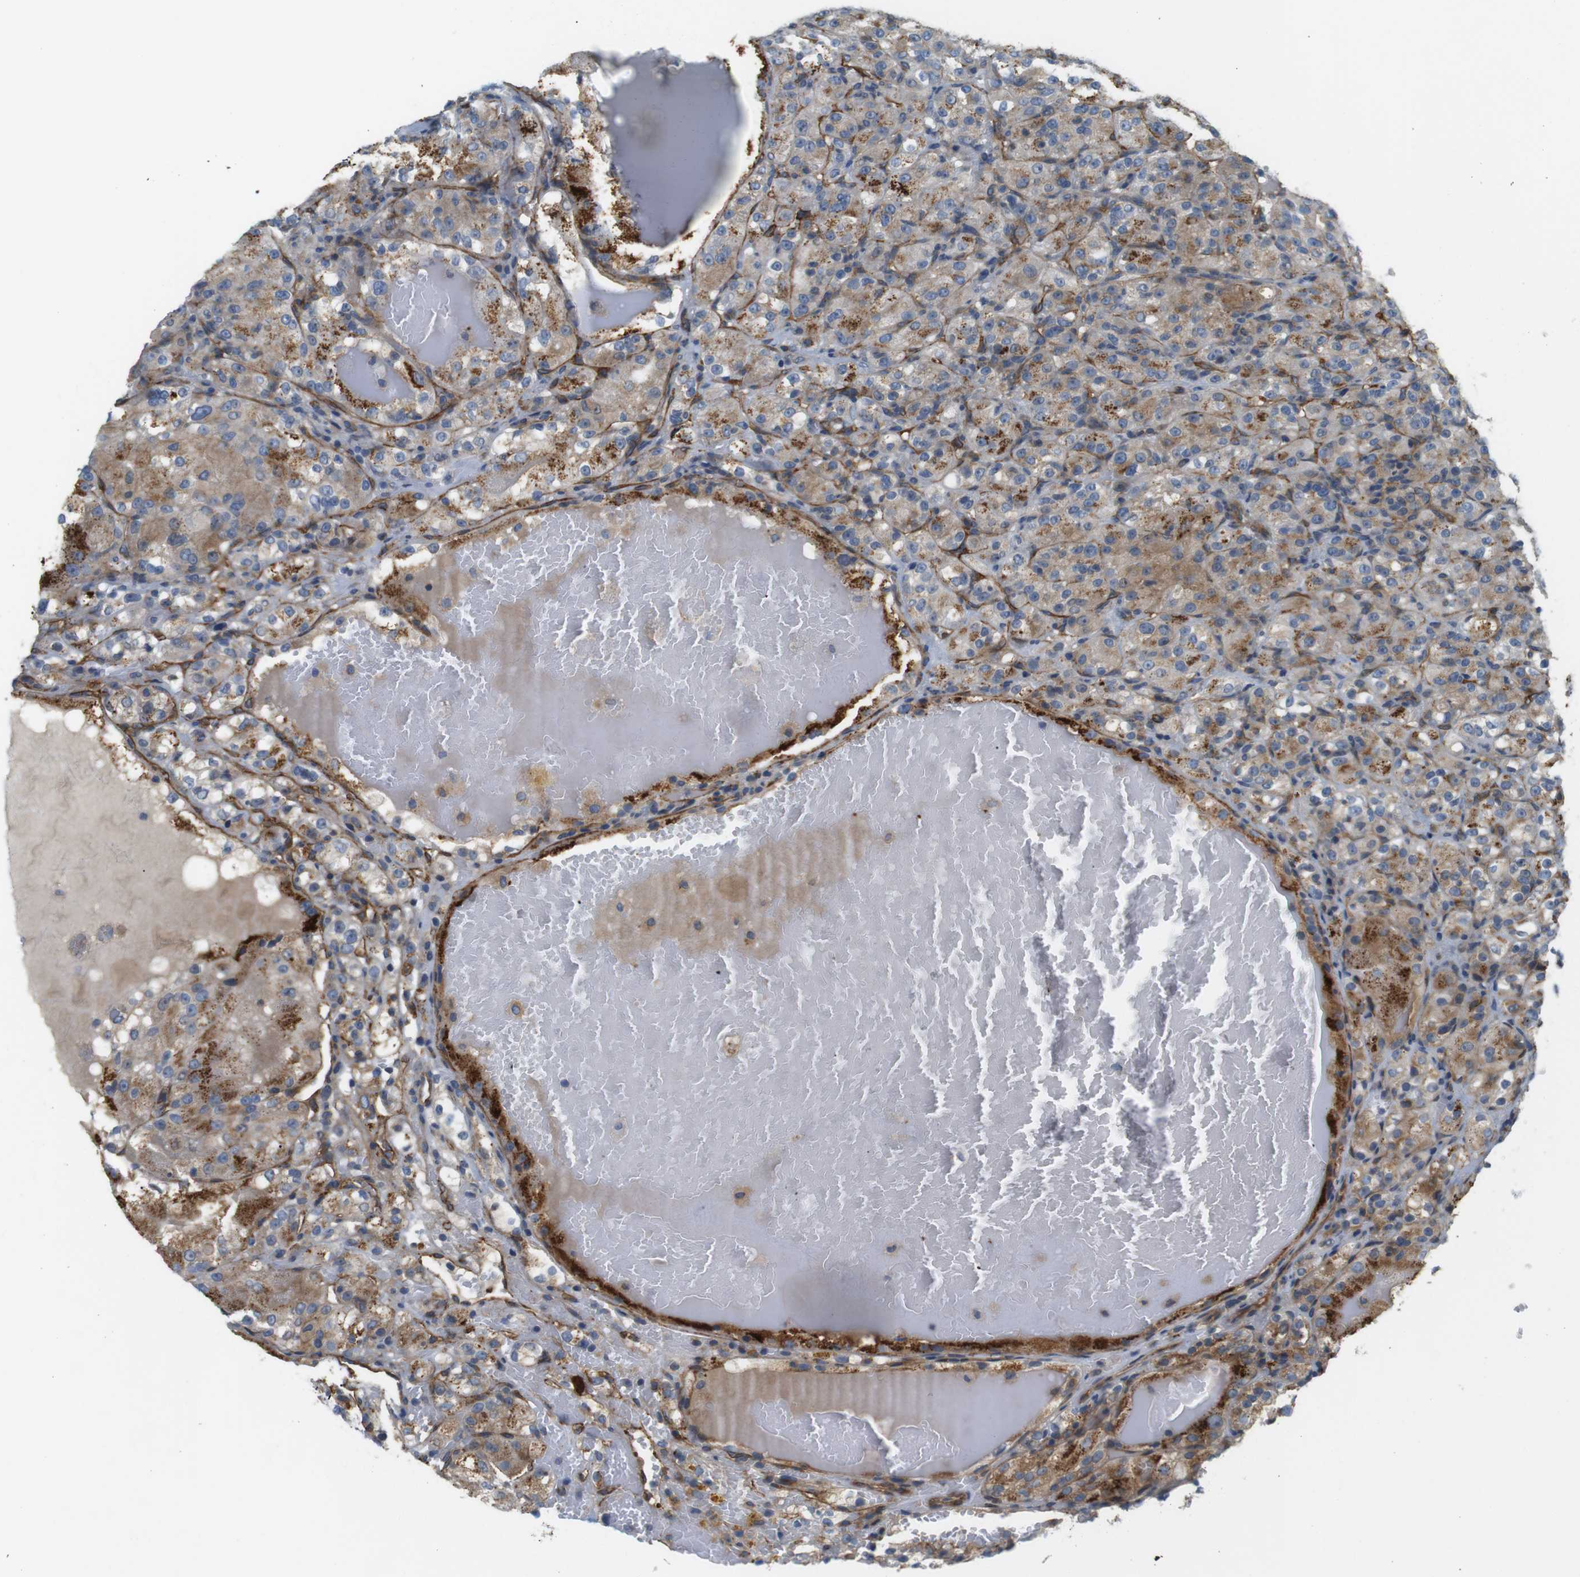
{"staining": {"intensity": "moderate", "quantity": ">75%", "location": "cytoplasmic/membranous"}, "tissue": "renal cancer", "cell_type": "Tumor cells", "image_type": "cancer", "snomed": [{"axis": "morphology", "description": "Normal tissue, NOS"}, {"axis": "morphology", "description": "Adenocarcinoma, NOS"}, {"axis": "topography", "description": "Kidney"}], "caption": "An image of human adenocarcinoma (renal) stained for a protein displays moderate cytoplasmic/membranous brown staining in tumor cells.", "gene": "BVES", "patient": {"sex": "male", "age": 61}}